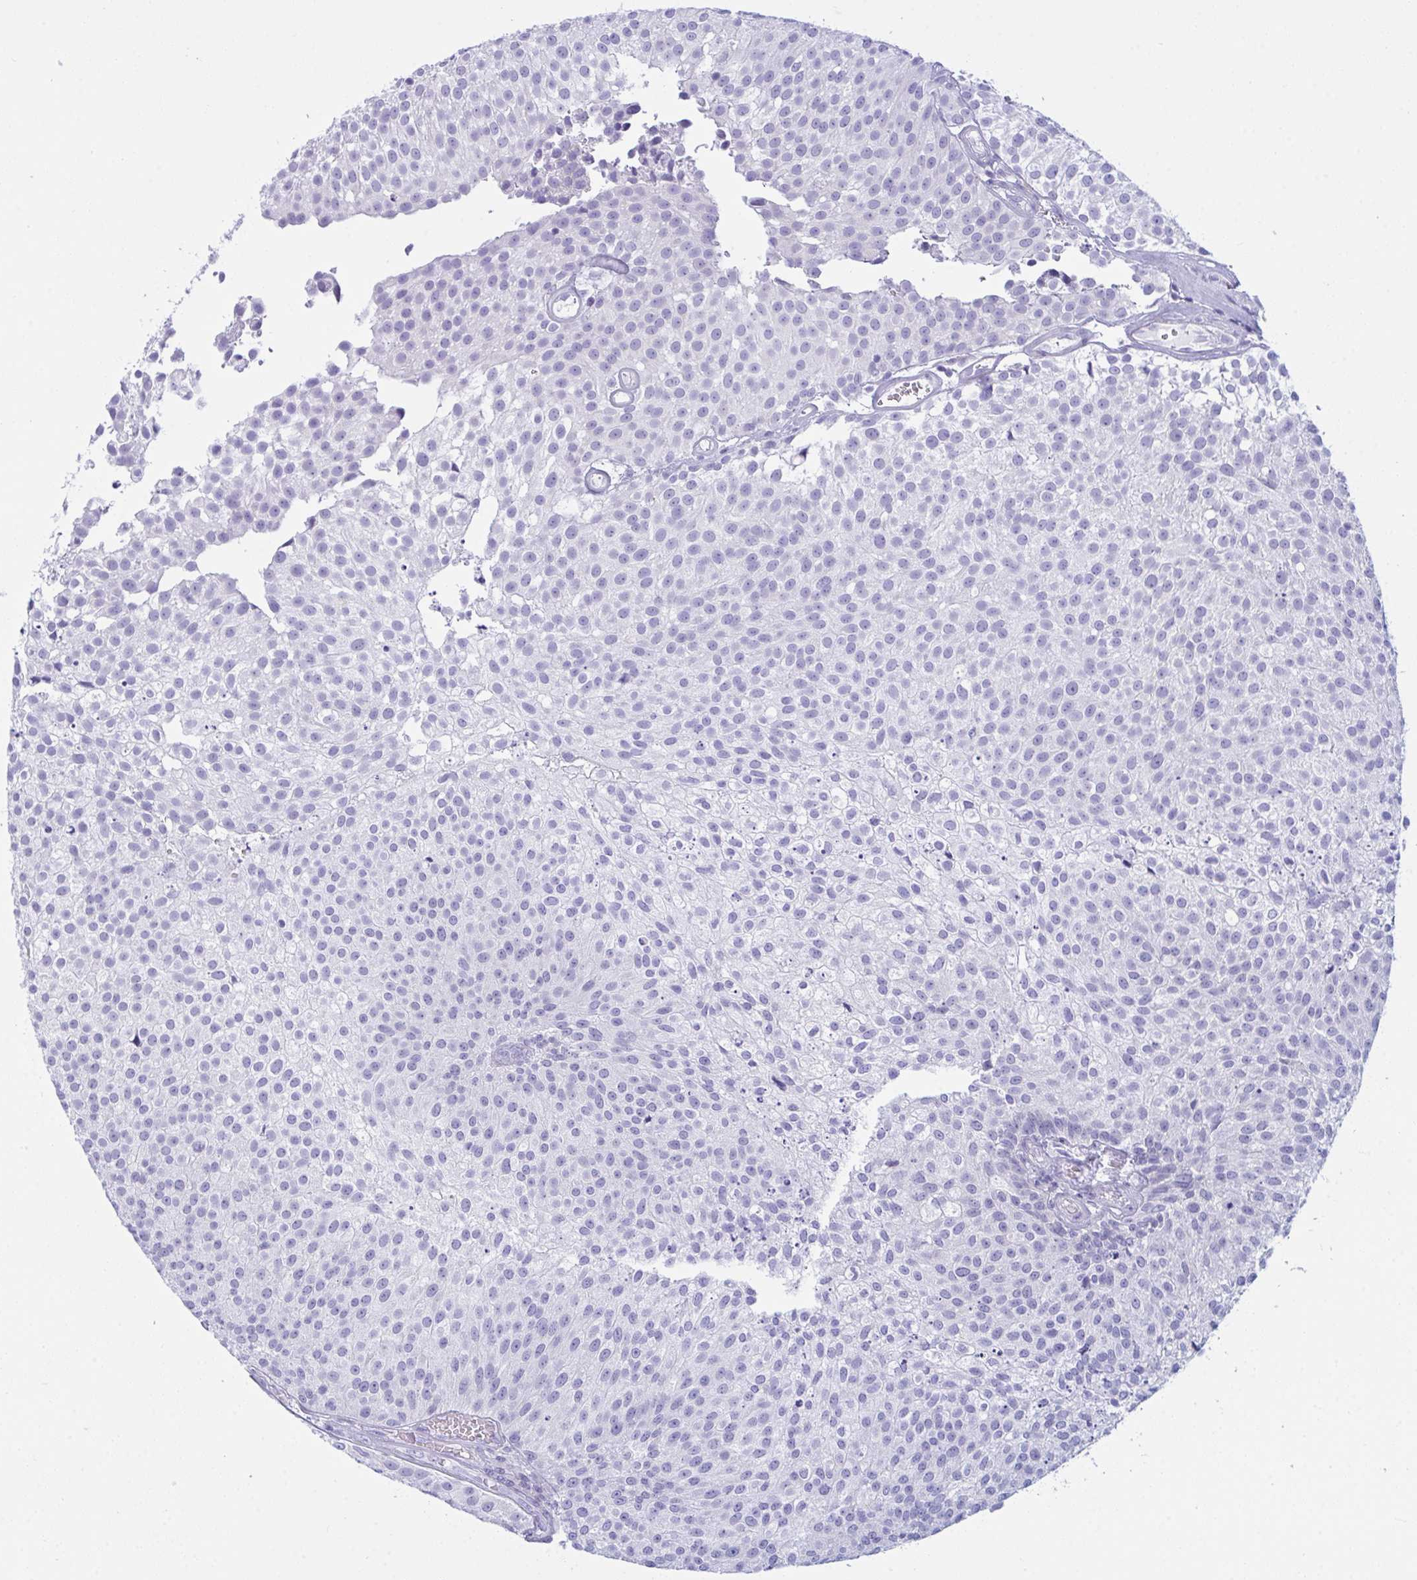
{"staining": {"intensity": "negative", "quantity": "none", "location": "none"}, "tissue": "urothelial cancer", "cell_type": "Tumor cells", "image_type": "cancer", "snomed": [{"axis": "morphology", "description": "Urothelial carcinoma, Low grade"}, {"axis": "topography", "description": "Urinary bladder"}], "caption": "This is an immunohistochemistry histopathology image of human urothelial cancer. There is no positivity in tumor cells.", "gene": "BBS1", "patient": {"sex": "female", "age": 79}}